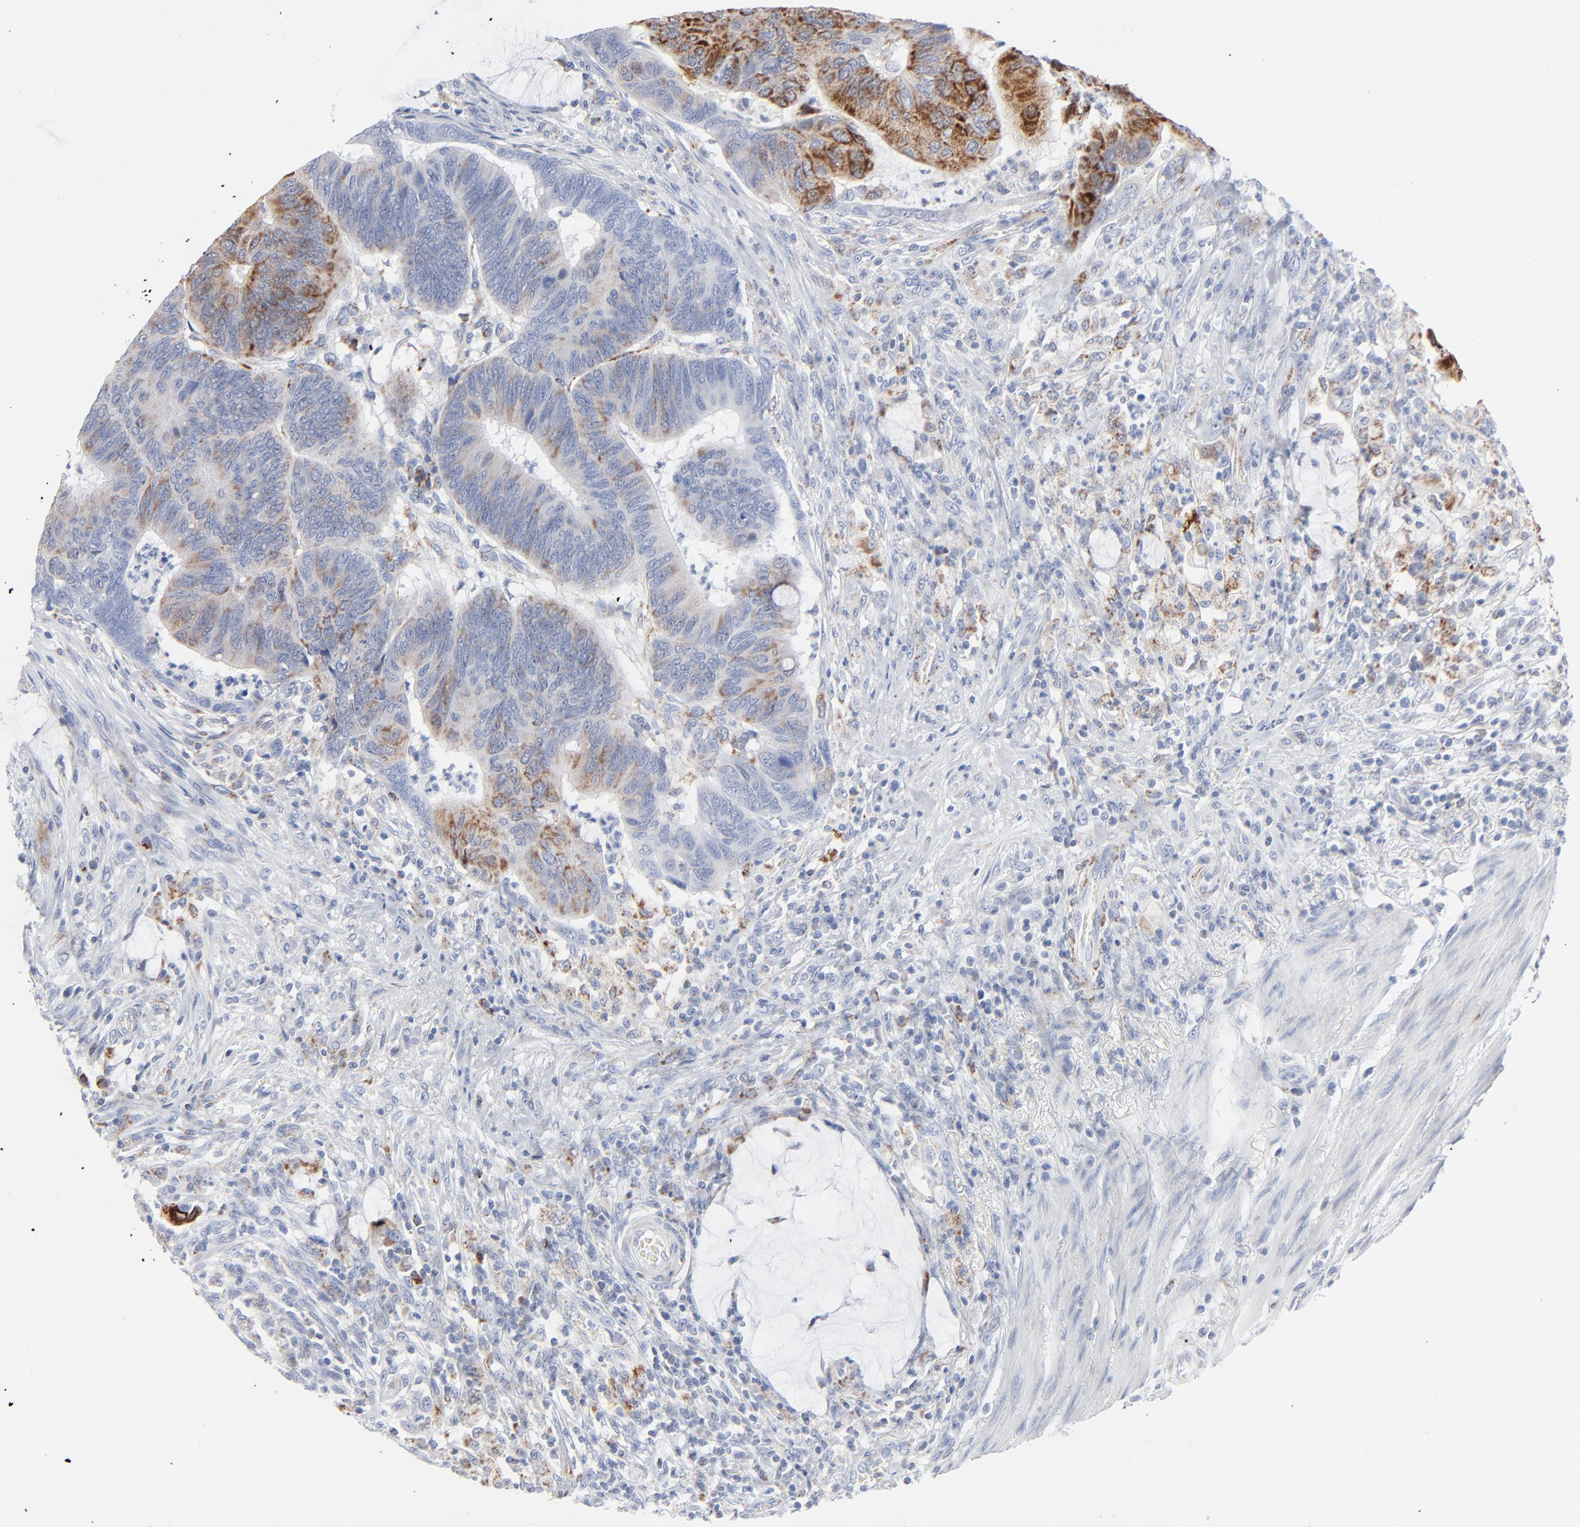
{"staining": {"intensity": "moderate", "quantity": "<25%", "location": "cytoplasmic/membranous"}, "tissue": "colorectal cancer", "cell_type": "Tumor cells", "image_type": "cancer", "snomed": [{"axis": "morphology", "description": "Normal tissue, NOS"}, {"axis": "morphology", "description": "Adenocarcinoma, NOS"}, {"axis": "topography", "description": "Rectum"}], "caption": "Protein staining shows moderate cytoplasmic/membranous expression in about <25% of tumor cells in colorectal adenocarcinoma.", "gene": "CHCHD10", "patient": {"sex": "male", "age": 92}}